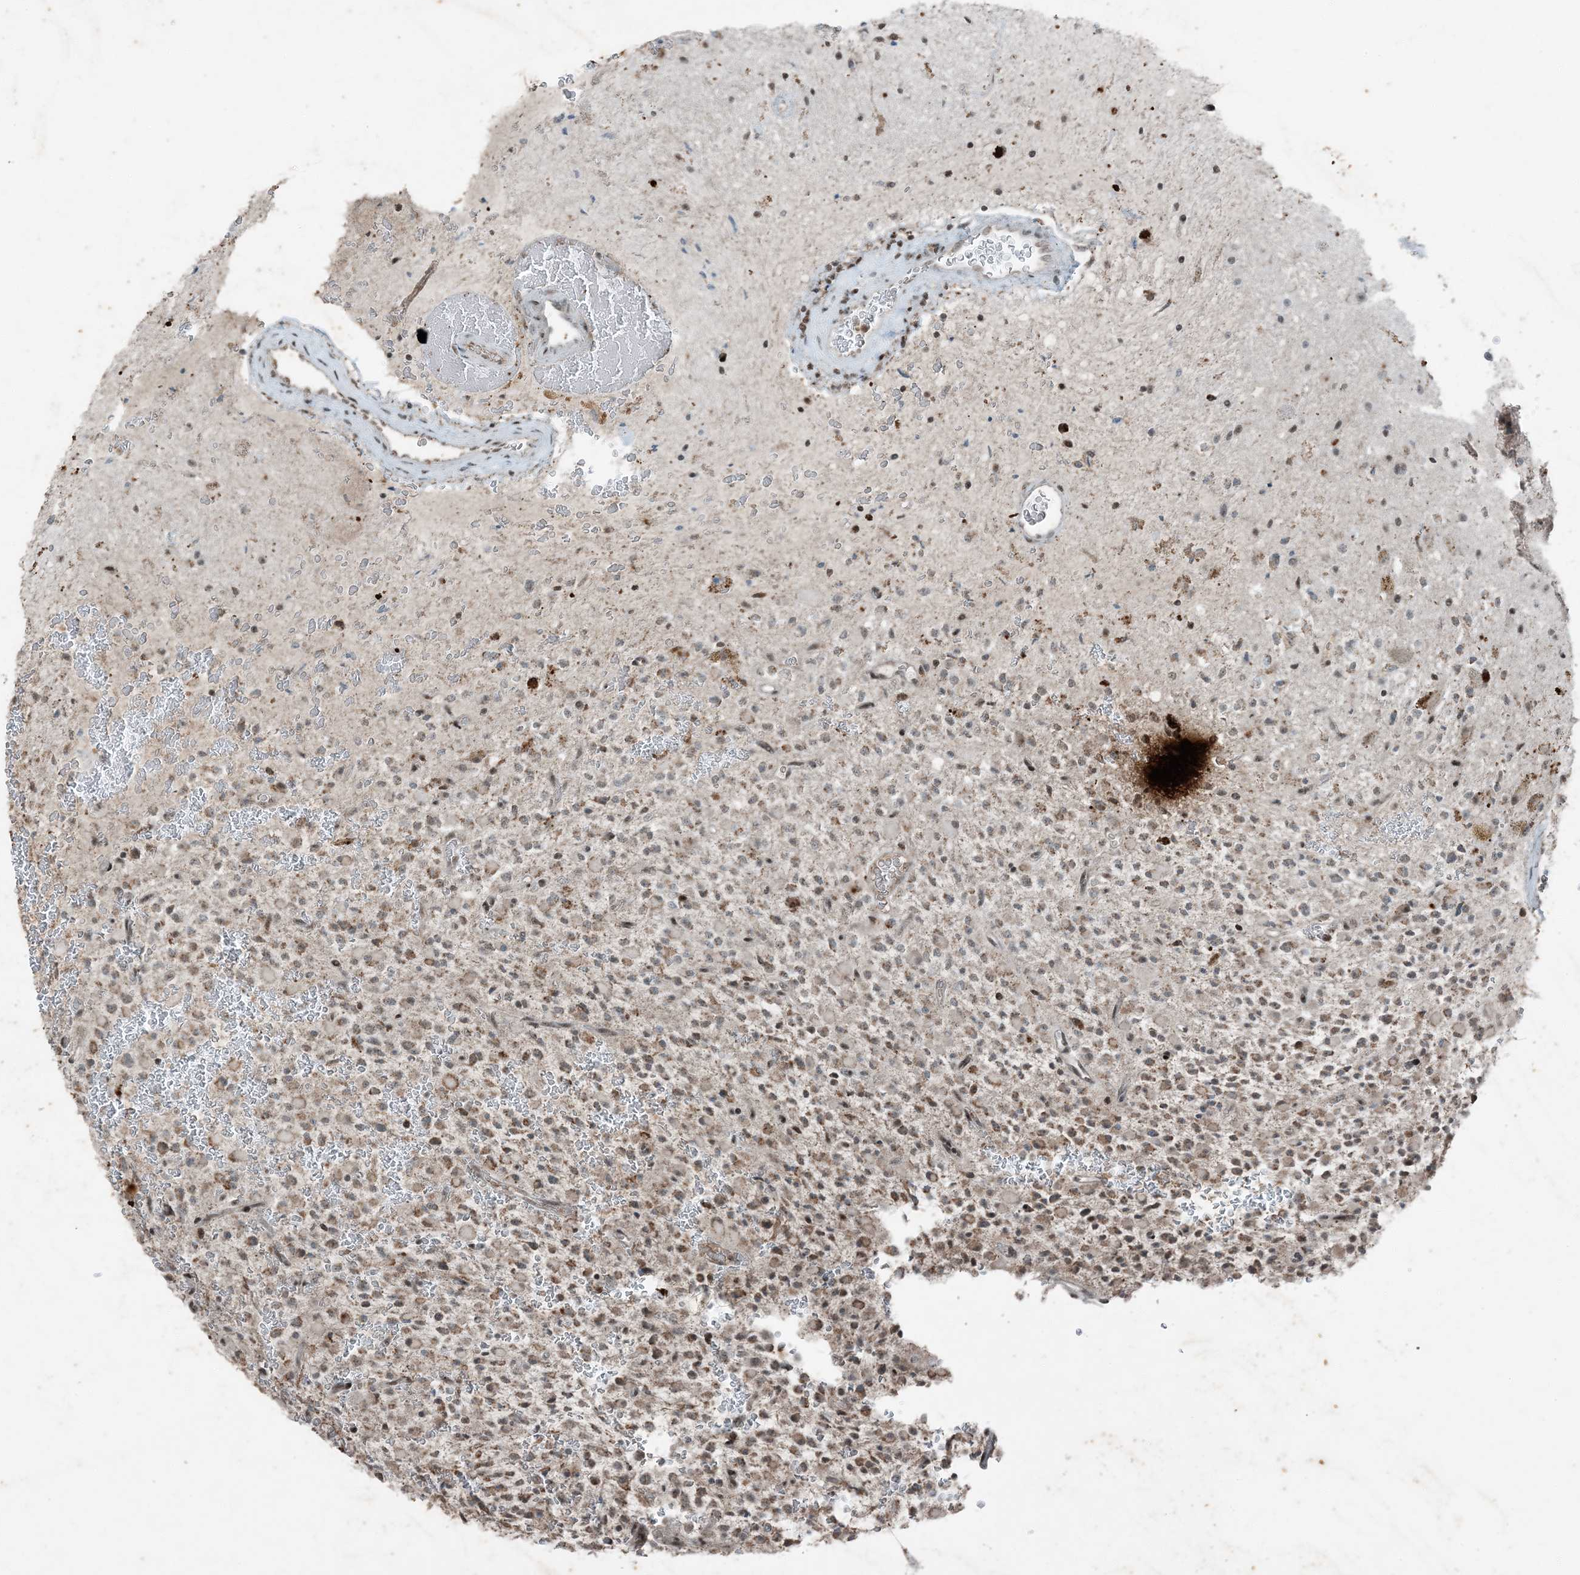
{"staining": {"intensity": "weak", "quantity": "25%-75%", "location": "cytoplasmic/membranous"}, "tissue": "glioma", "cell_type": "Tumor cells", "image_type": "cancer", "snomed": [{"axis": "morphology", "description": "Glioma, malignant, High grade"}, {"axis": "topography", "description": "Brain"}], "caption": "Immunohistochemistry (IHC) of glioma demonstrates low levels of weak cytoplasmic/membranous positivity in about 25%-75% of tumor cells.", "gene": "TADA2B", "patient": {"sex": "male", "age": 34}}